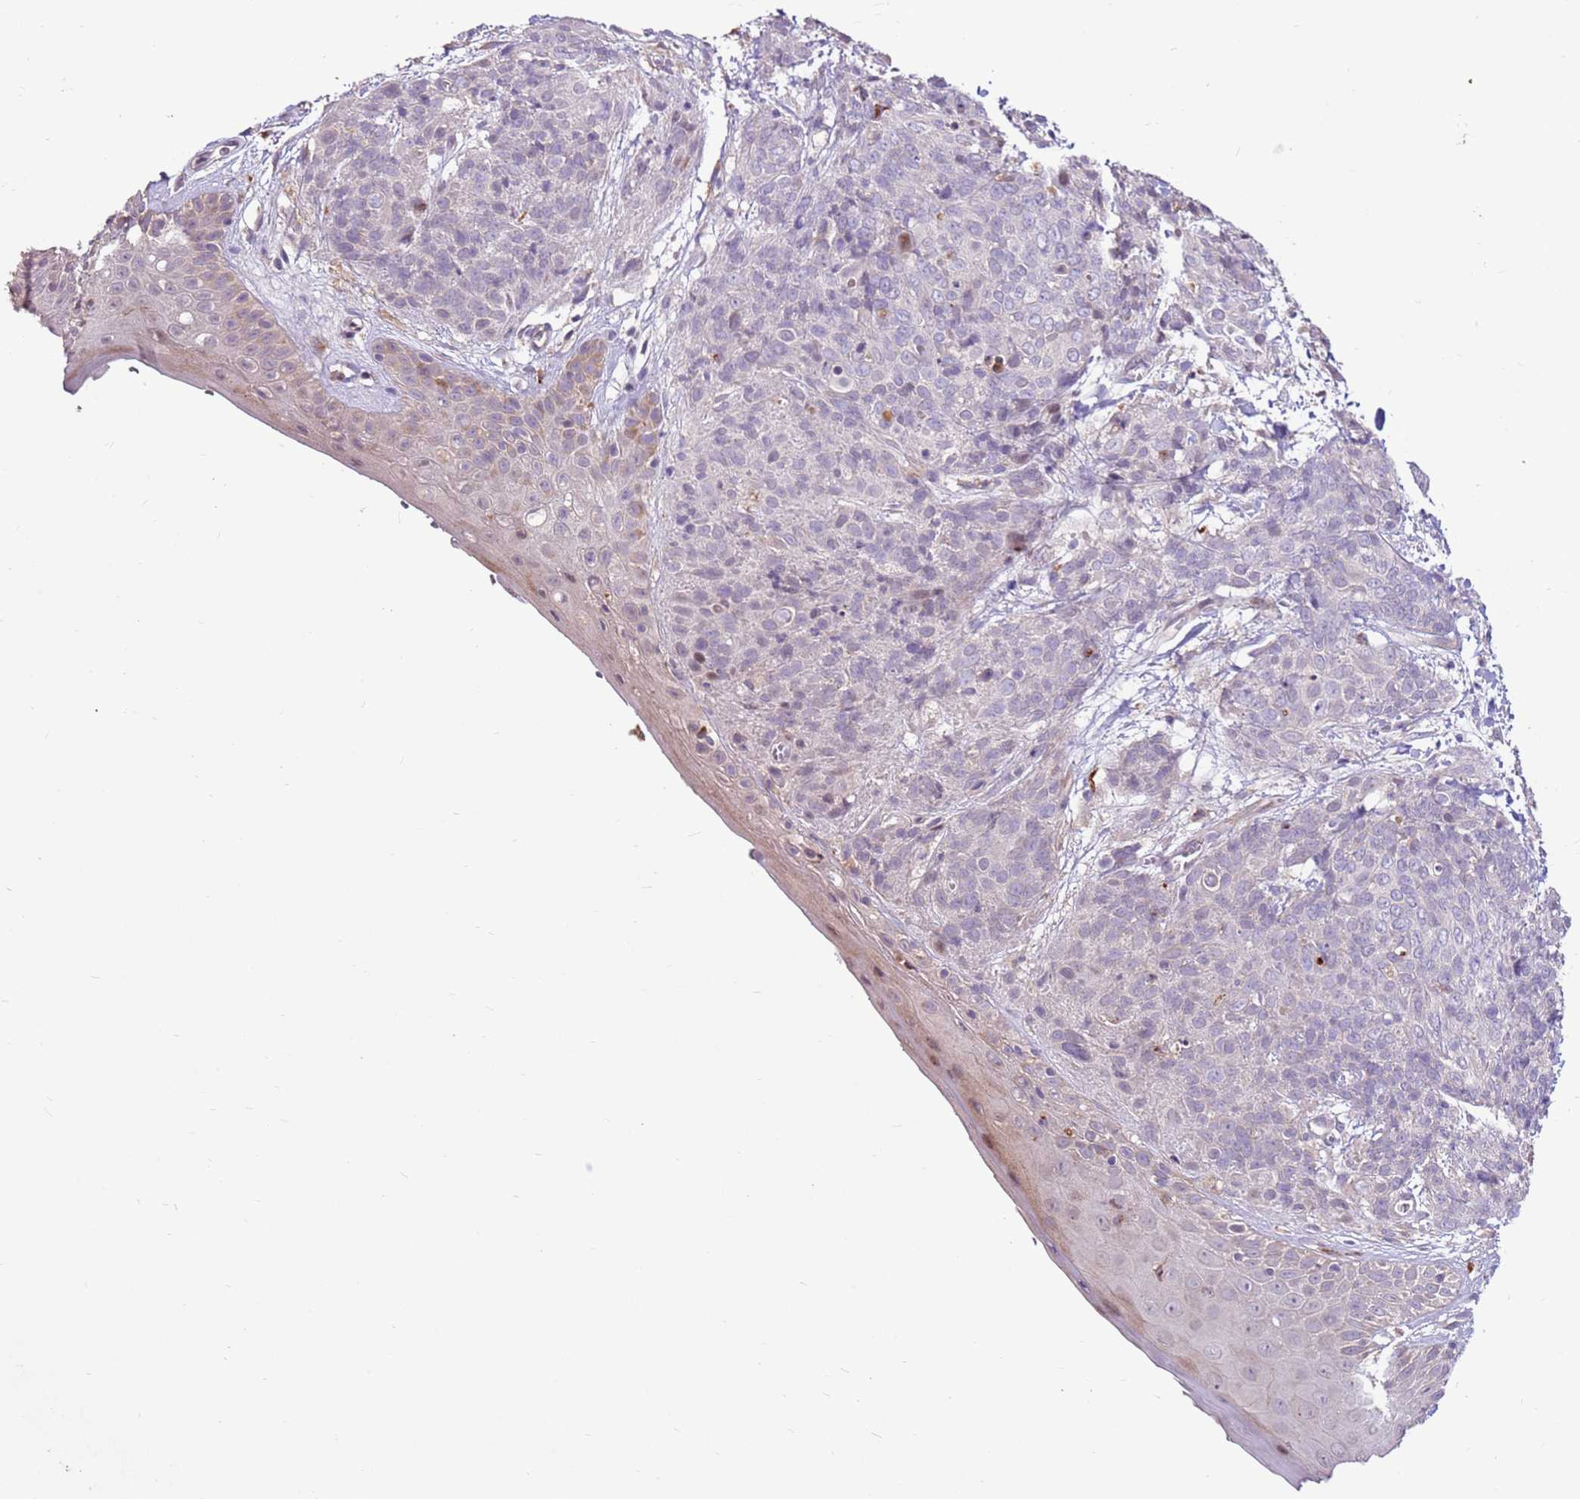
{"staining": {"intensity": "negative", "quantity": "none", "location": "none"}, "tissue": "skin cancer", "cell_type": "Tumor cells", "image_type": "cancer", "snomed": [{"axis": "morphology", "description": "Squamous cell carcinoma, NOS"}, {"axis": "topography", "description": "Skin"}, {"axis": "topography", "description": "Vulva"}], "caption": "Human skin cancer stained for a protein using immunohistochemistry (IHC) exhibits no staining in tumor cells.", "gene": "LGI4", "patient": {"sex": "female", "age": 85}}